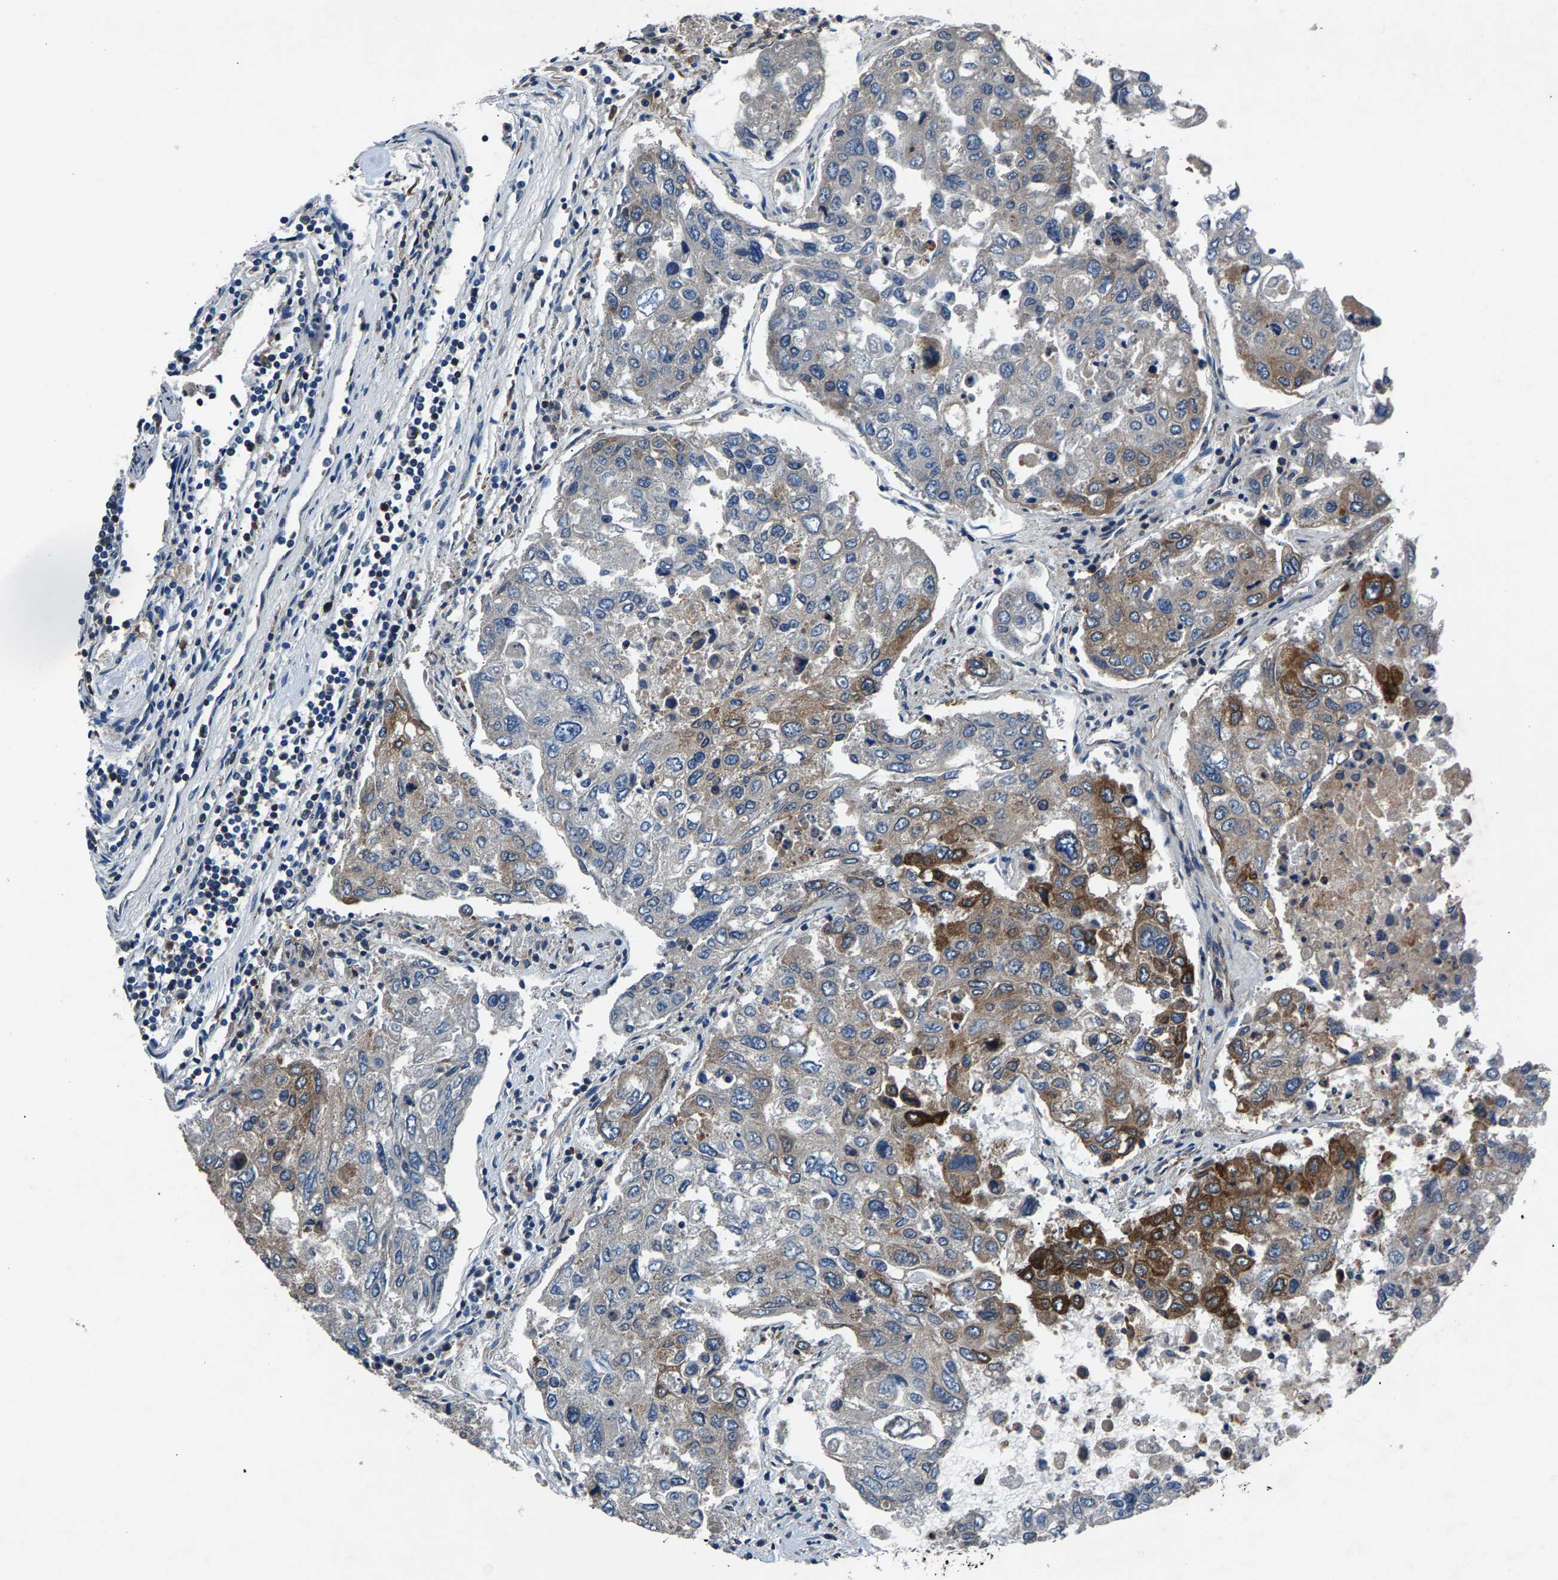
{"staining": {"intensity": "moderate", "quantity": "<25%", "location": "cytoplasmic/membranous"}, "tissue": "urothelial cancer", "cell_type": "Tumor cells", "image_type": "cancer", "snomed": [{"axis": "morphology", "description": "Urothelial carcinoma, High grade"}, {"axis": "topography", "description": "Lymph node"}, {"axis": "topography", "description": "Urinary bladder"}], "caption": "Moderate cytoplasmic/membranous positivity for a protein is identified in about <25% of tumor cells of urothelial cancer using immunohistochemistry (IHC).", "gene": "LPCAT1", "patient": {"sex": "male", "age": 51}}